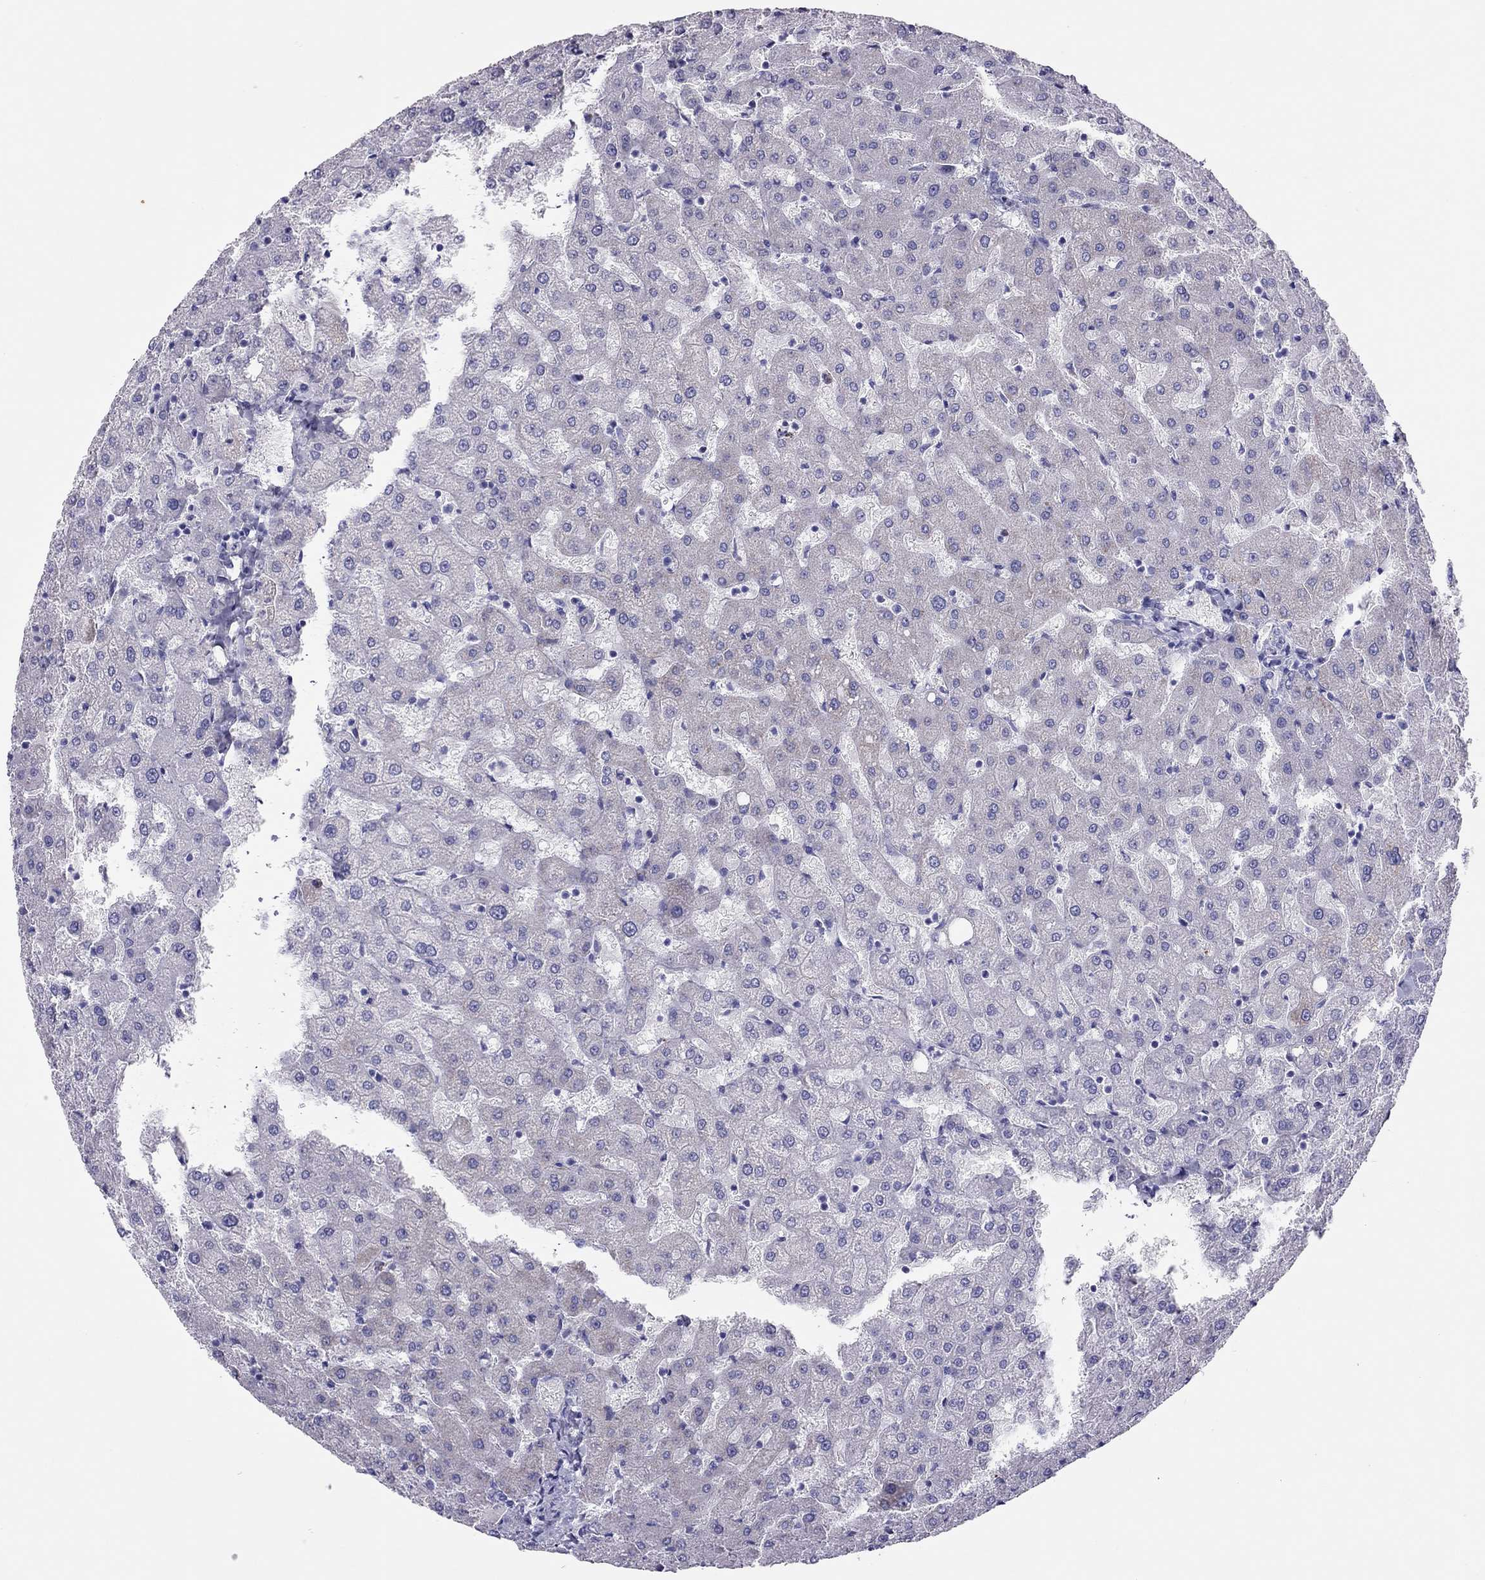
{"staining": {"intensity": "negative", "quantity": "none", "location": "none"}, "tissue": "liver", "cell_type": "Cholangiocytes", "image_type": "normal", "snomed": [{"axis": "morphology", "description": "Normal tissue, NOS"}, {"axis": "topography", "description": "Liver"}], "caption": "High magnification brightfield microscopy of normal liver stained with DAB (3,3'-diaminobenzidine) (brown) and counterstained with hematoxylin (blue): cholangiocytes show no significant expression.", "gene": "TSHB", "patient": {"sex": "female", "age": 50}}